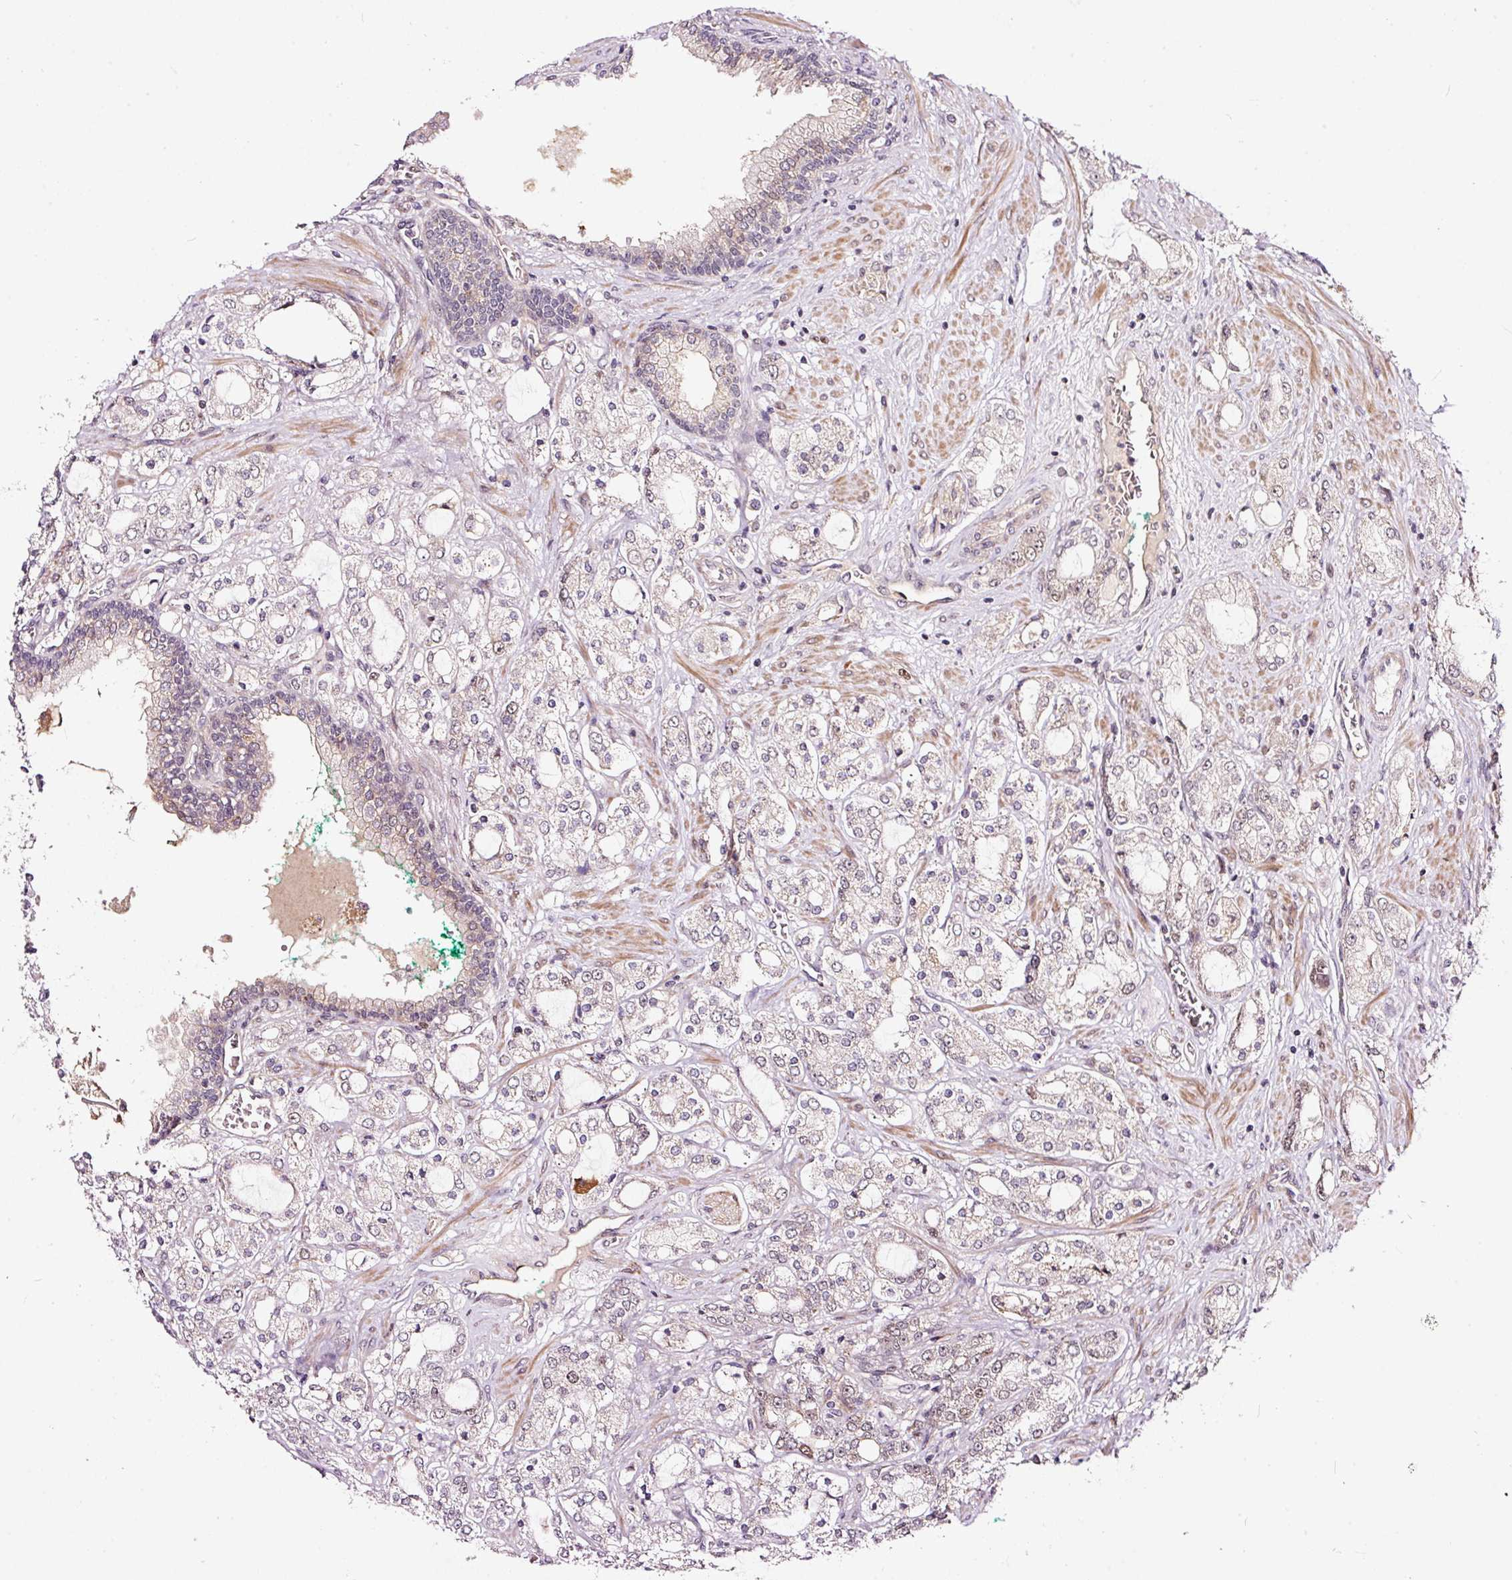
{"staining": {"intensity": "negative", "quantity": "none", "location": "none"}, "tissue": "prostate cancer", "cell_type": "Tumor cells", "image_type": "cancer", "snomed": [{"axis": "morphology", "description": "Adenocarcinoma, High grade"}, {"axis": "topography", "description": "Prostate"}], "caption": "IHC histopathology image of human adenocarcinoma (high-grade) (prostate) stained for a protein (brown), which reveals no expression in tumor cells.", "gene": "RFC4", "patient": {"sex": "male", "age": 64}}